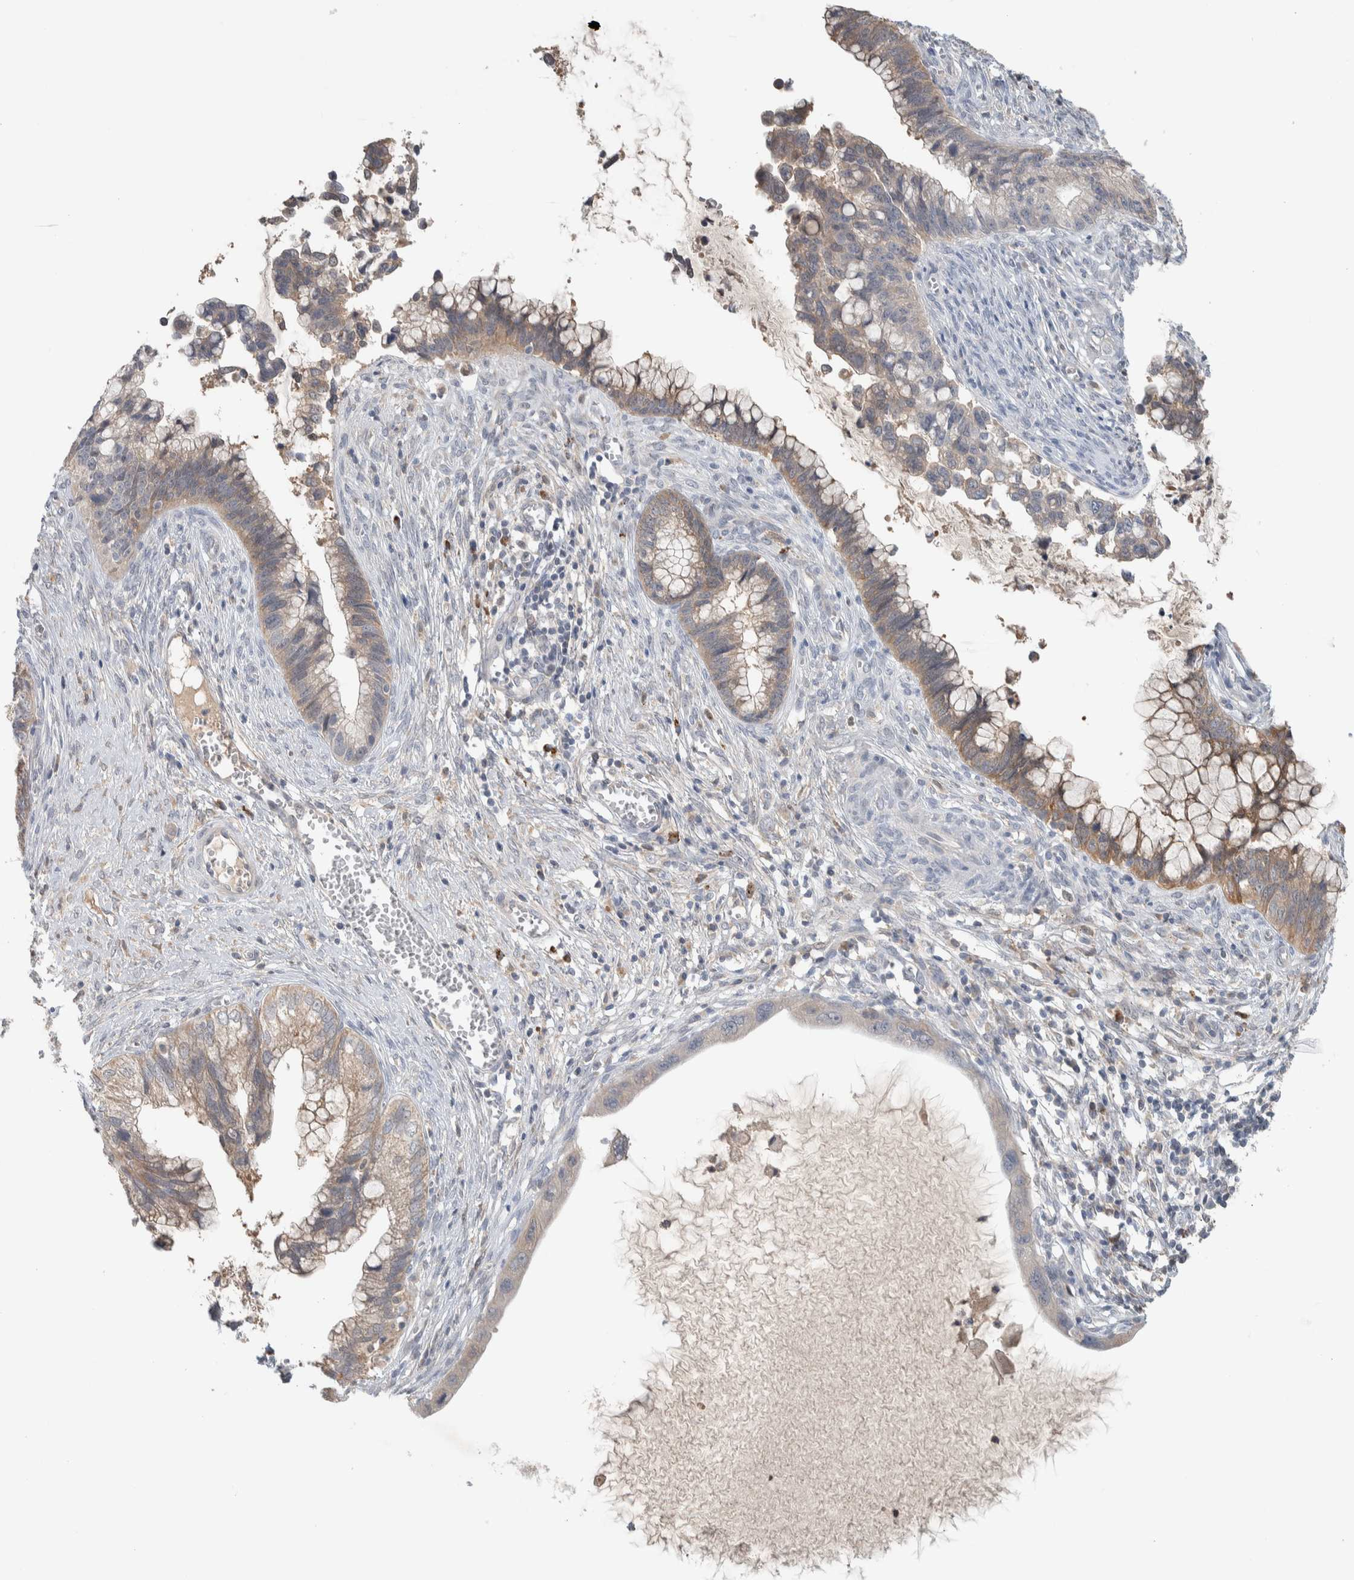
{"staining": {"intensity": "weak", "quantity": ">75%", "location": "cytoplasmic/membranous"}, "tissue": "cervical cancer", "cell_type": "Tumor cells", "image_type": "cancer", "snomed": [{"axis": "morphology", "description": "Adenocarcinoma, NOS"}, {"axis": "topography", "description": "Cervix"}], "caption": "A micrograph of cervical cancer (adenocarcinoma) stained for a protein reveals weak cytoplasmic/membranous brown staining in tumor cells. (DAB = brown stain, brightfield microscopy at high magnification).", "gene": "DEPTOR", "patient": {"sex": "female", "age": 44}}